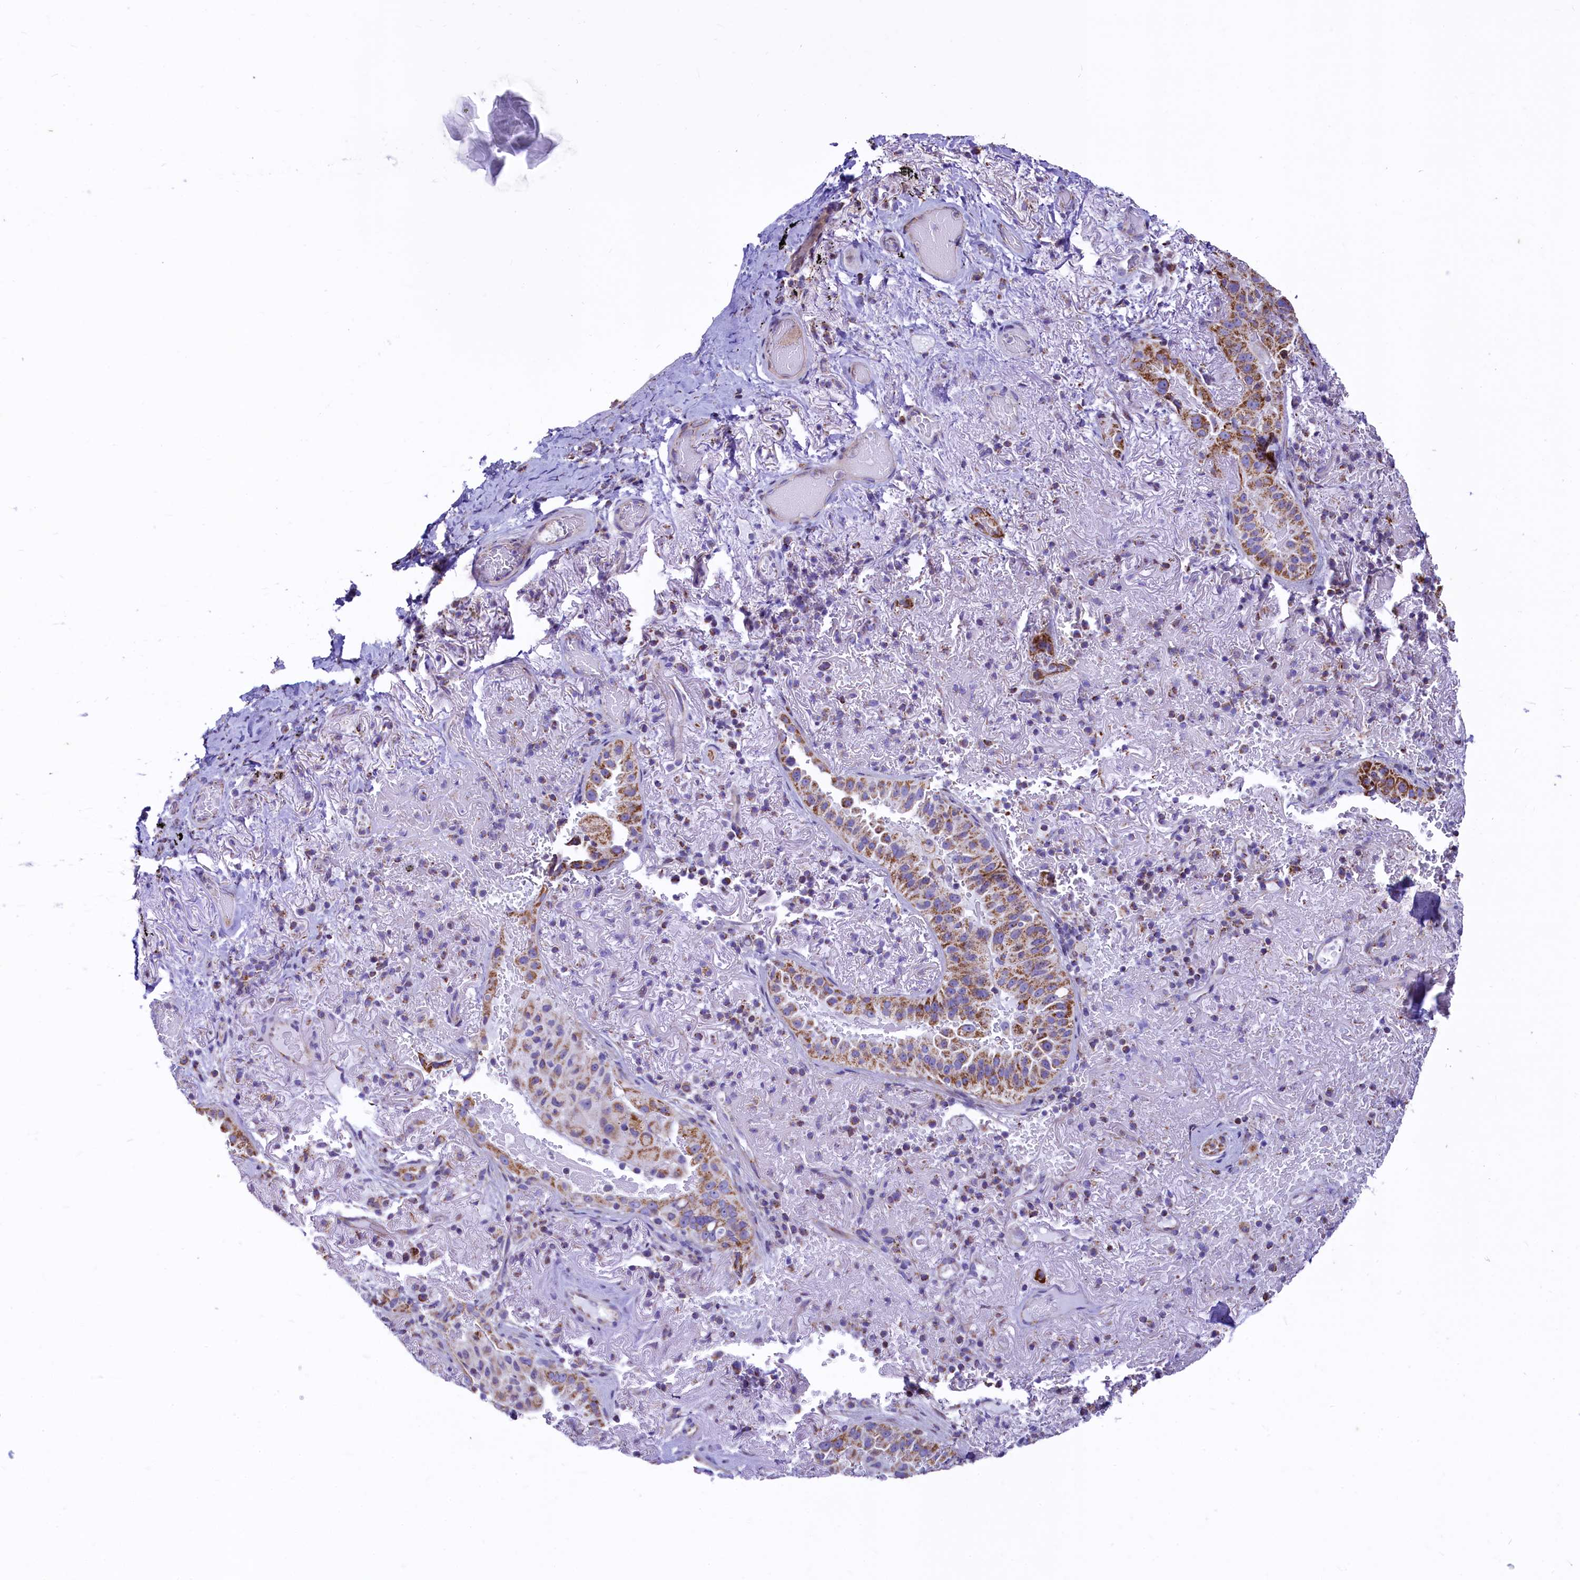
{"staining": {"intensity": "moderate", "quantity": ">75%", "location": "cytoplasmic/membranous"}, "tissue": "lung cancer", "cell_type": "Tumor cells", "image_type": "cancer", "snomed": [{"axis": "morphology", "description": "Adenocarcinoma, NOS"}, {"axis": "topography", "description": "Lung"}], "caption": "High-power microscopy captured an IHC photomicrograph of lung cancer, revealing moderate cytoplasmic/membranous positivity in about >75% of tumor cells.", "gene": "VWCE", "patient": {"sex": "female", "age": 69}}